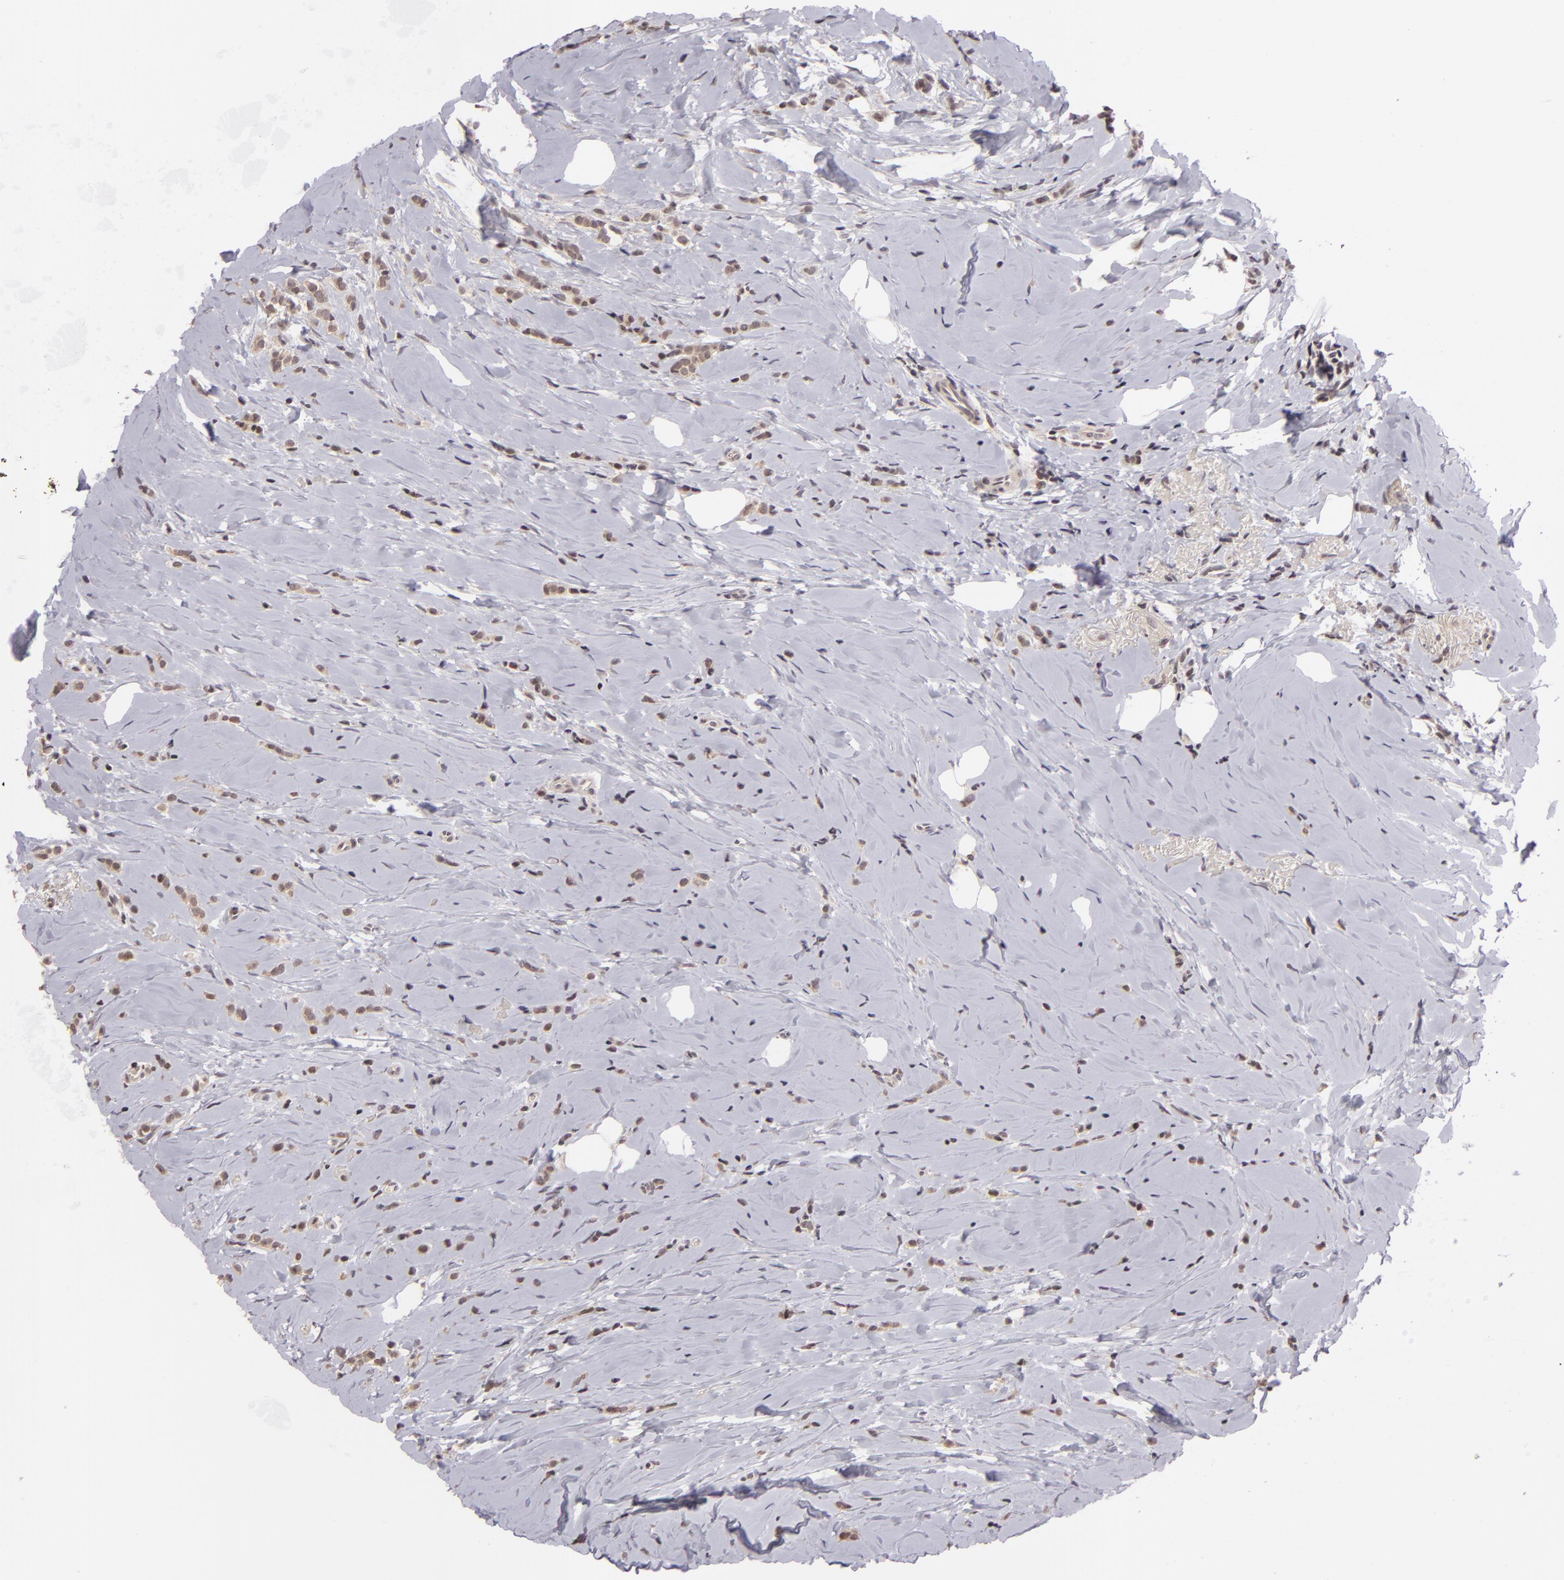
{"staining": {"intensity": "weak", "quantity": "25%-75%", "location": "nuclear"}, "tissue": "breast cancer", "cell_type": "Tumor cells", "image_type": "cancer", "snomed": [{"axis": "morphology", "description": "Lobular carcinoma"}, {"axis": "topography", "description": "Breast"}], "caption": "Weak nuclear expression for a protein is seen in approximately 25%-75% of tumor cells of breast cancer using immunohistochemistry (IHC).", "gene": "AKAP6", "patient": {"sex": "female", "age": 64}}